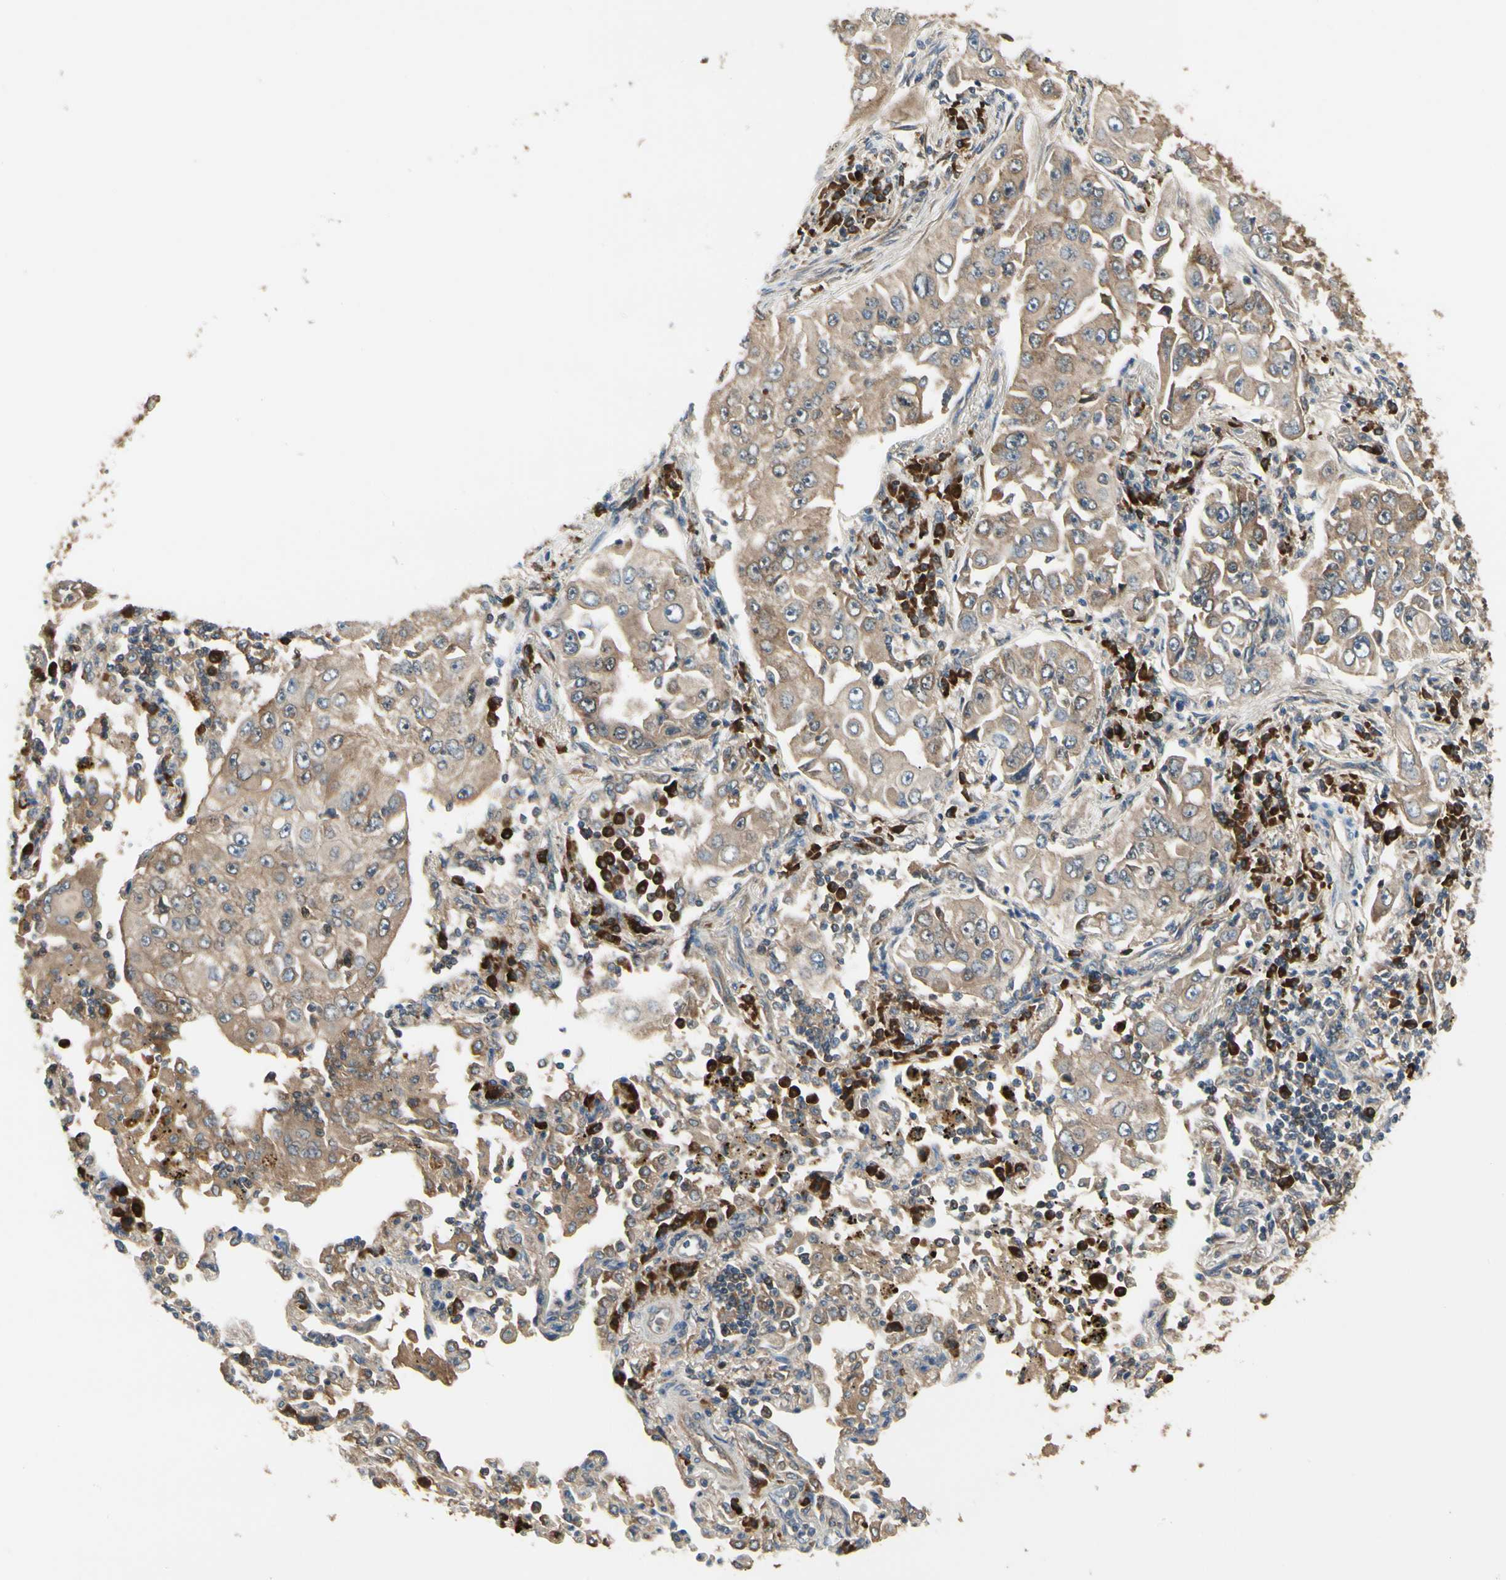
{"staining": {"intensity": "moderate", "quantity": ">75%", "location": "cytoplasmic/membranous"}, "tissue": "lung cancer", "cell_type": "Tumor cells", "image_type": "cancer", "snomed": [{"axis": "morphology", "description": "Adenocarcinoma, NOS"}, {"axis": "topography", "description": "Lung"}], "caption": "Protein analysis of lung adenocarcinoma tissue reveals moderate cytoplasmic/membranous expression in approximately >75% of tumor cells.", "gene": "NME1-NME2", "patient": {"sex": "male", "age": 84}}